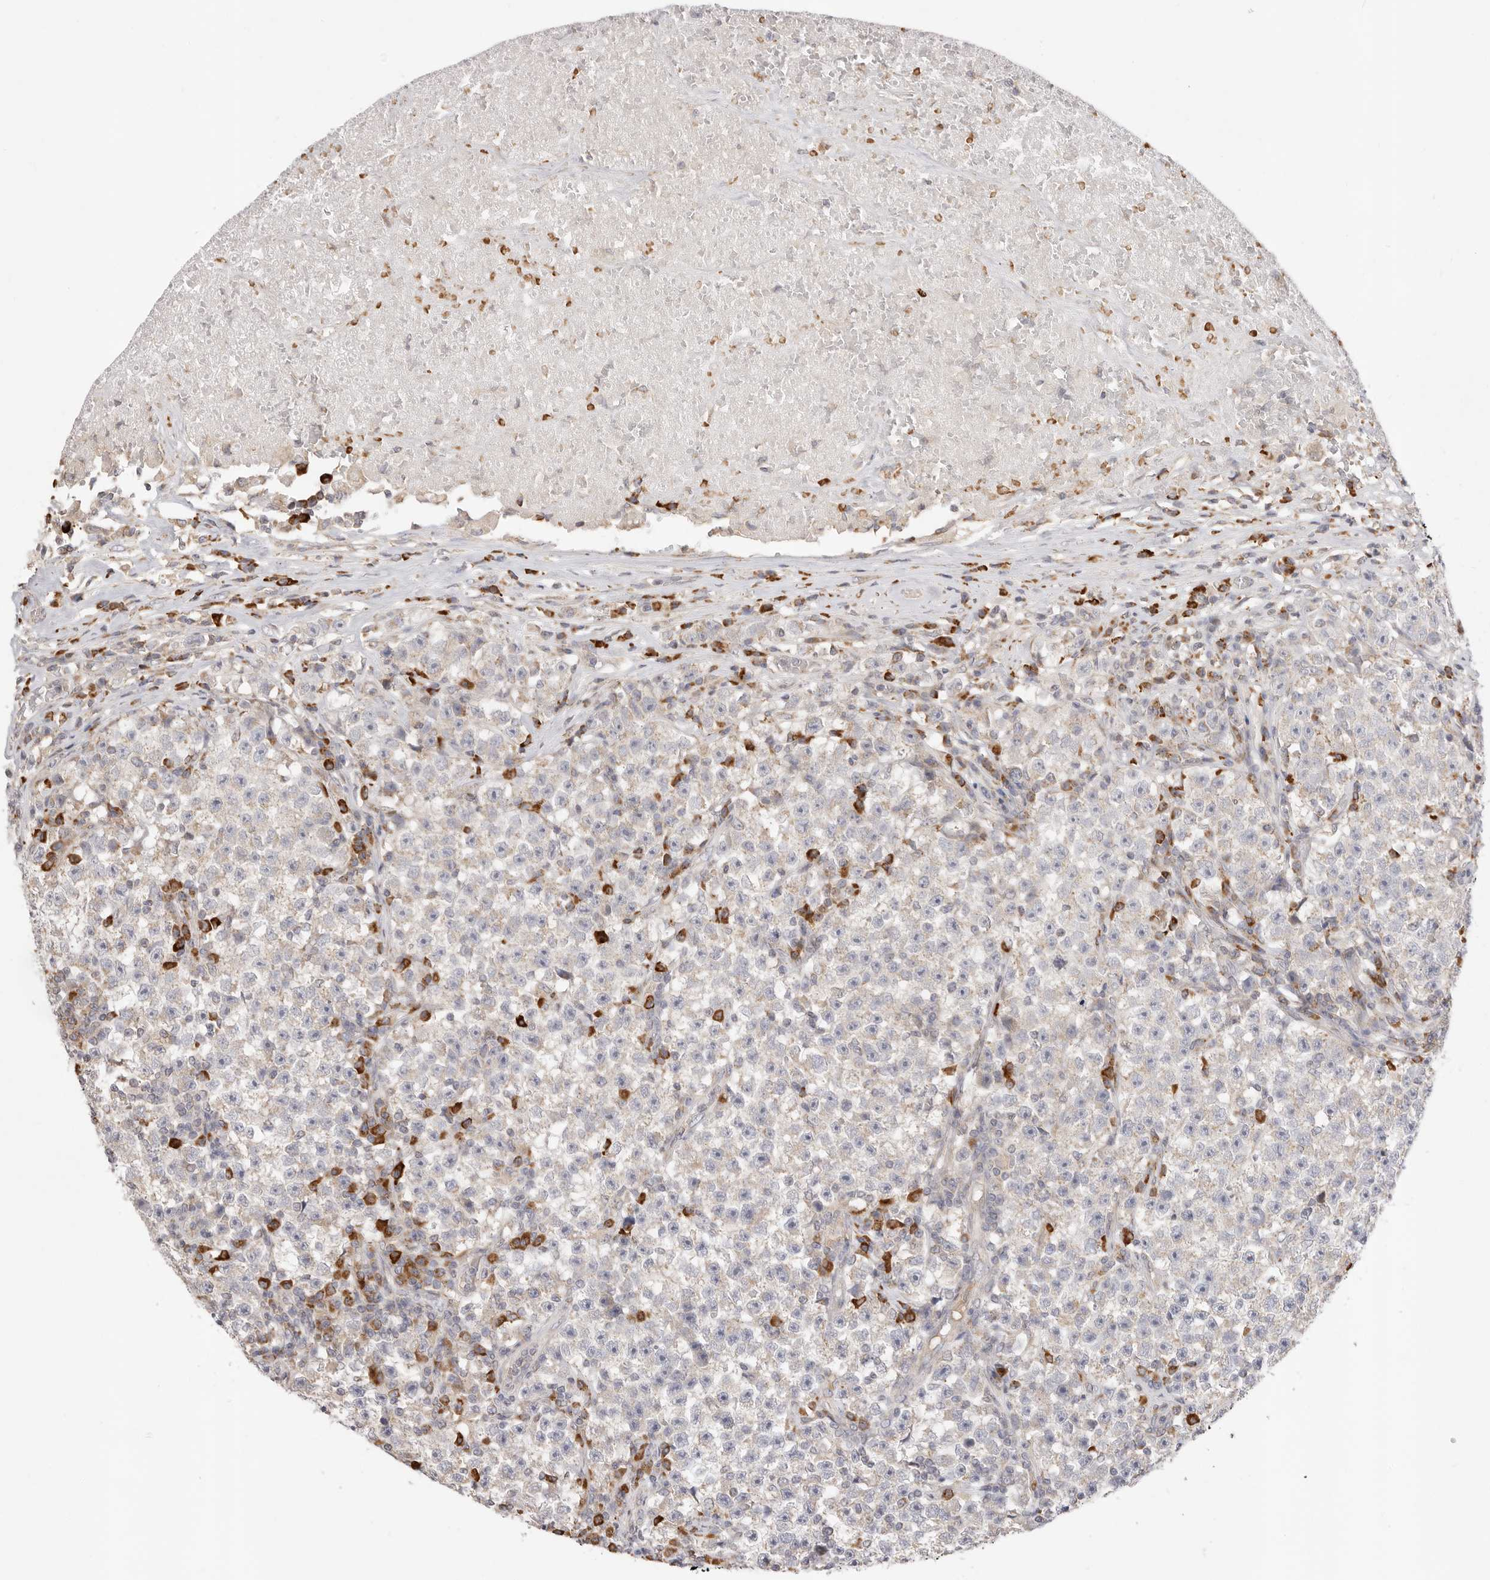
{"staining": {"intensity": "negative", "quantity": "none", "location": "none"}, "tissue": "testis cancer", "cell_type": "Tumor cells", "image_type": "cancer", "snomed": [{"axis": "morphology", "description": "Seminoma, NOS"}, {"axis": "topography", "description": "Testis"}], "caption": "Tumor cells show no significant staining in seminoma (testis). The staining was performed using DAB to visualize the protein expression in brown, while the nuclei were stained in blue with hematoxylin (Magnification: 20x).", "gene": "USH1C", "patient": {"sex": "male", "age": 22}}